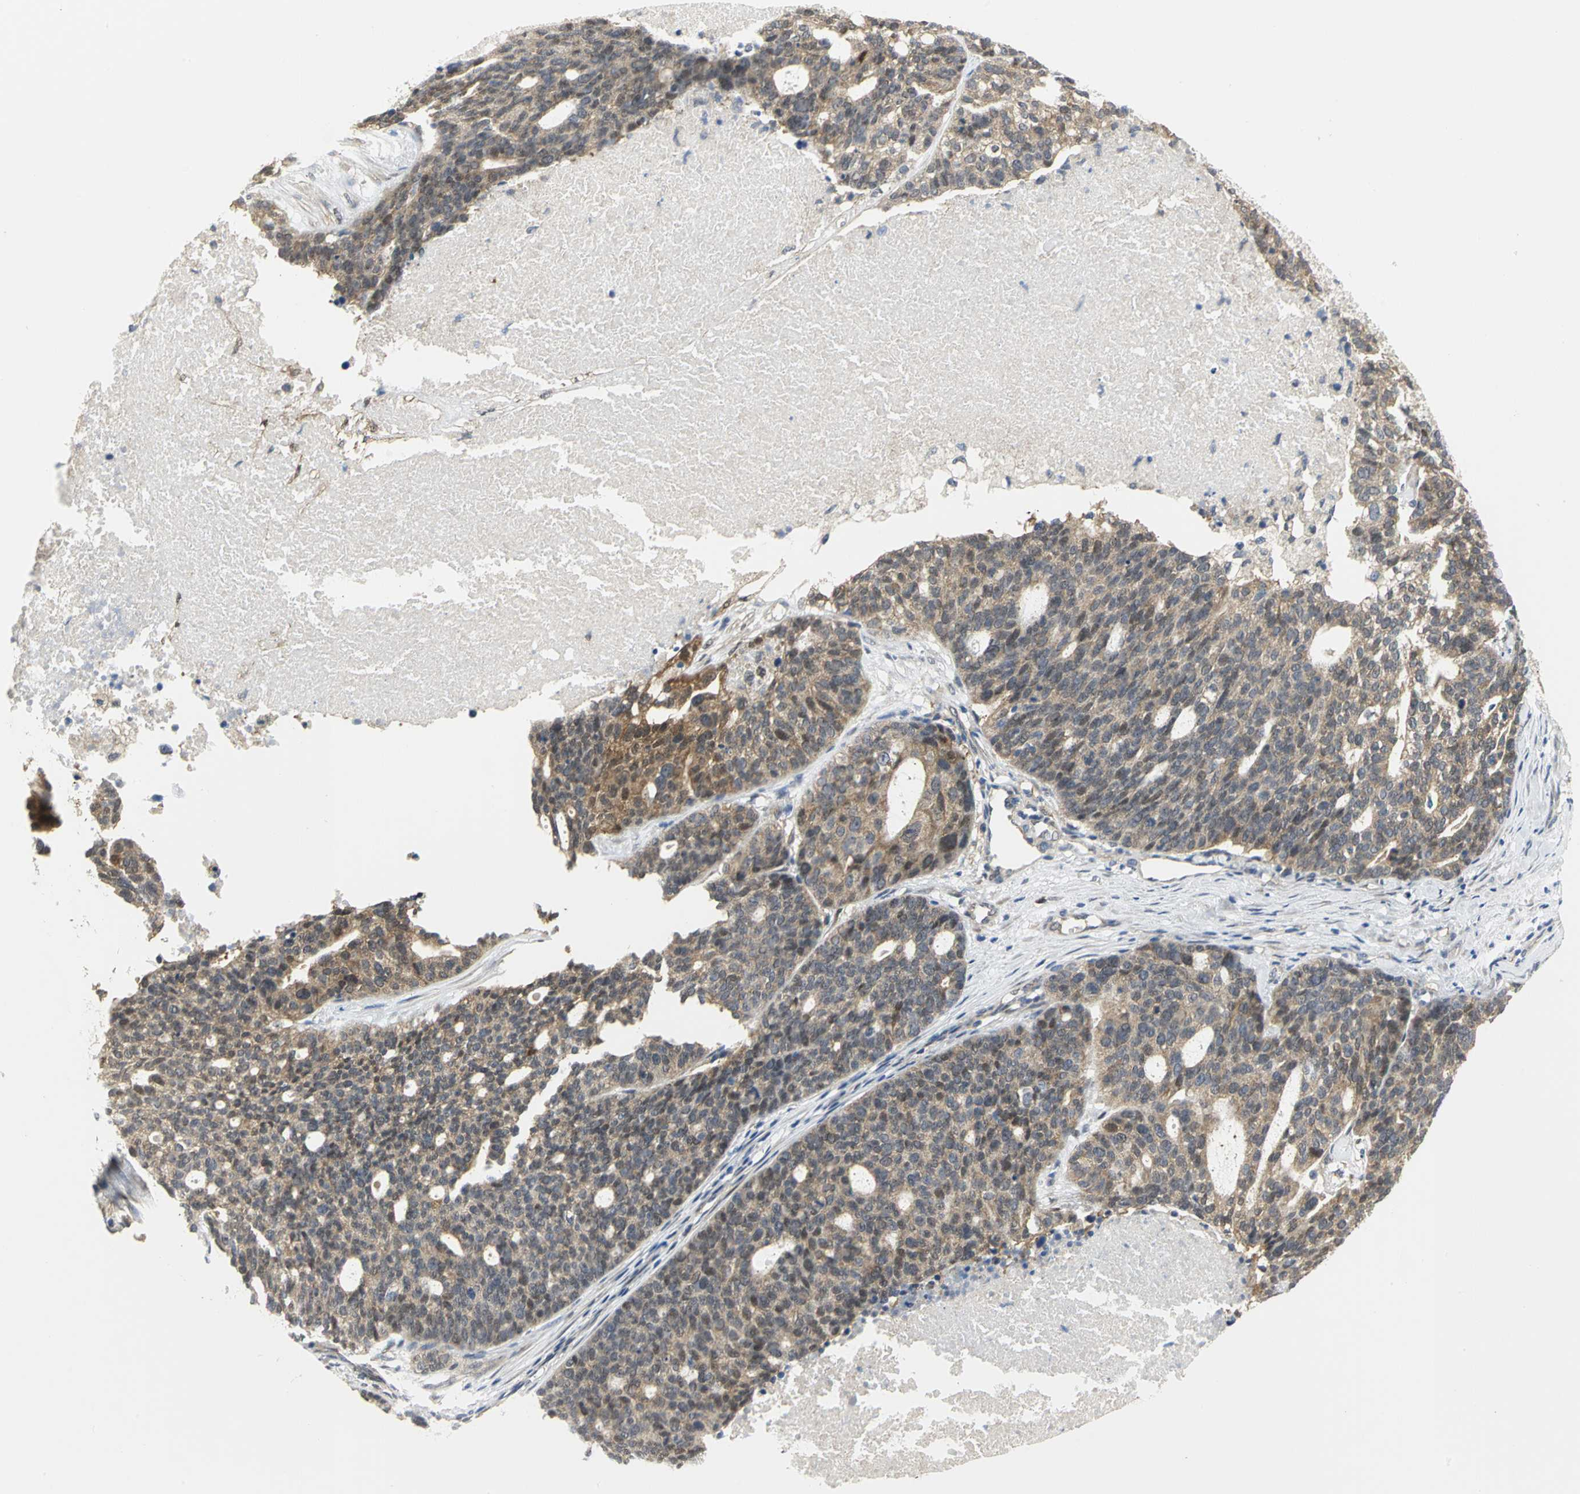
{"staining": {"intensity": "weak", "quantity": "25%-75%", "location": "cytoplasmic/membranous"}, "tissue": "ovarian cancer", "cell_type": "Tumor cells", "image_type": "cancer", "snomed": [{"axis": "morphology", "description": "Cystadenocarcinoma, serous, NOS"}, {"axis": "topography", "description": "Ovary"}], "caption": "IHC image of human serous cystadenocarcinoma (ovarian) stained for a protein (brown), which shows low levels of weak cytoplasmic/membranous positivity in approximately 25%-75% of tumor cells.", "gene": "PGM3", "patient": {"sex": "female", "age": 59}}